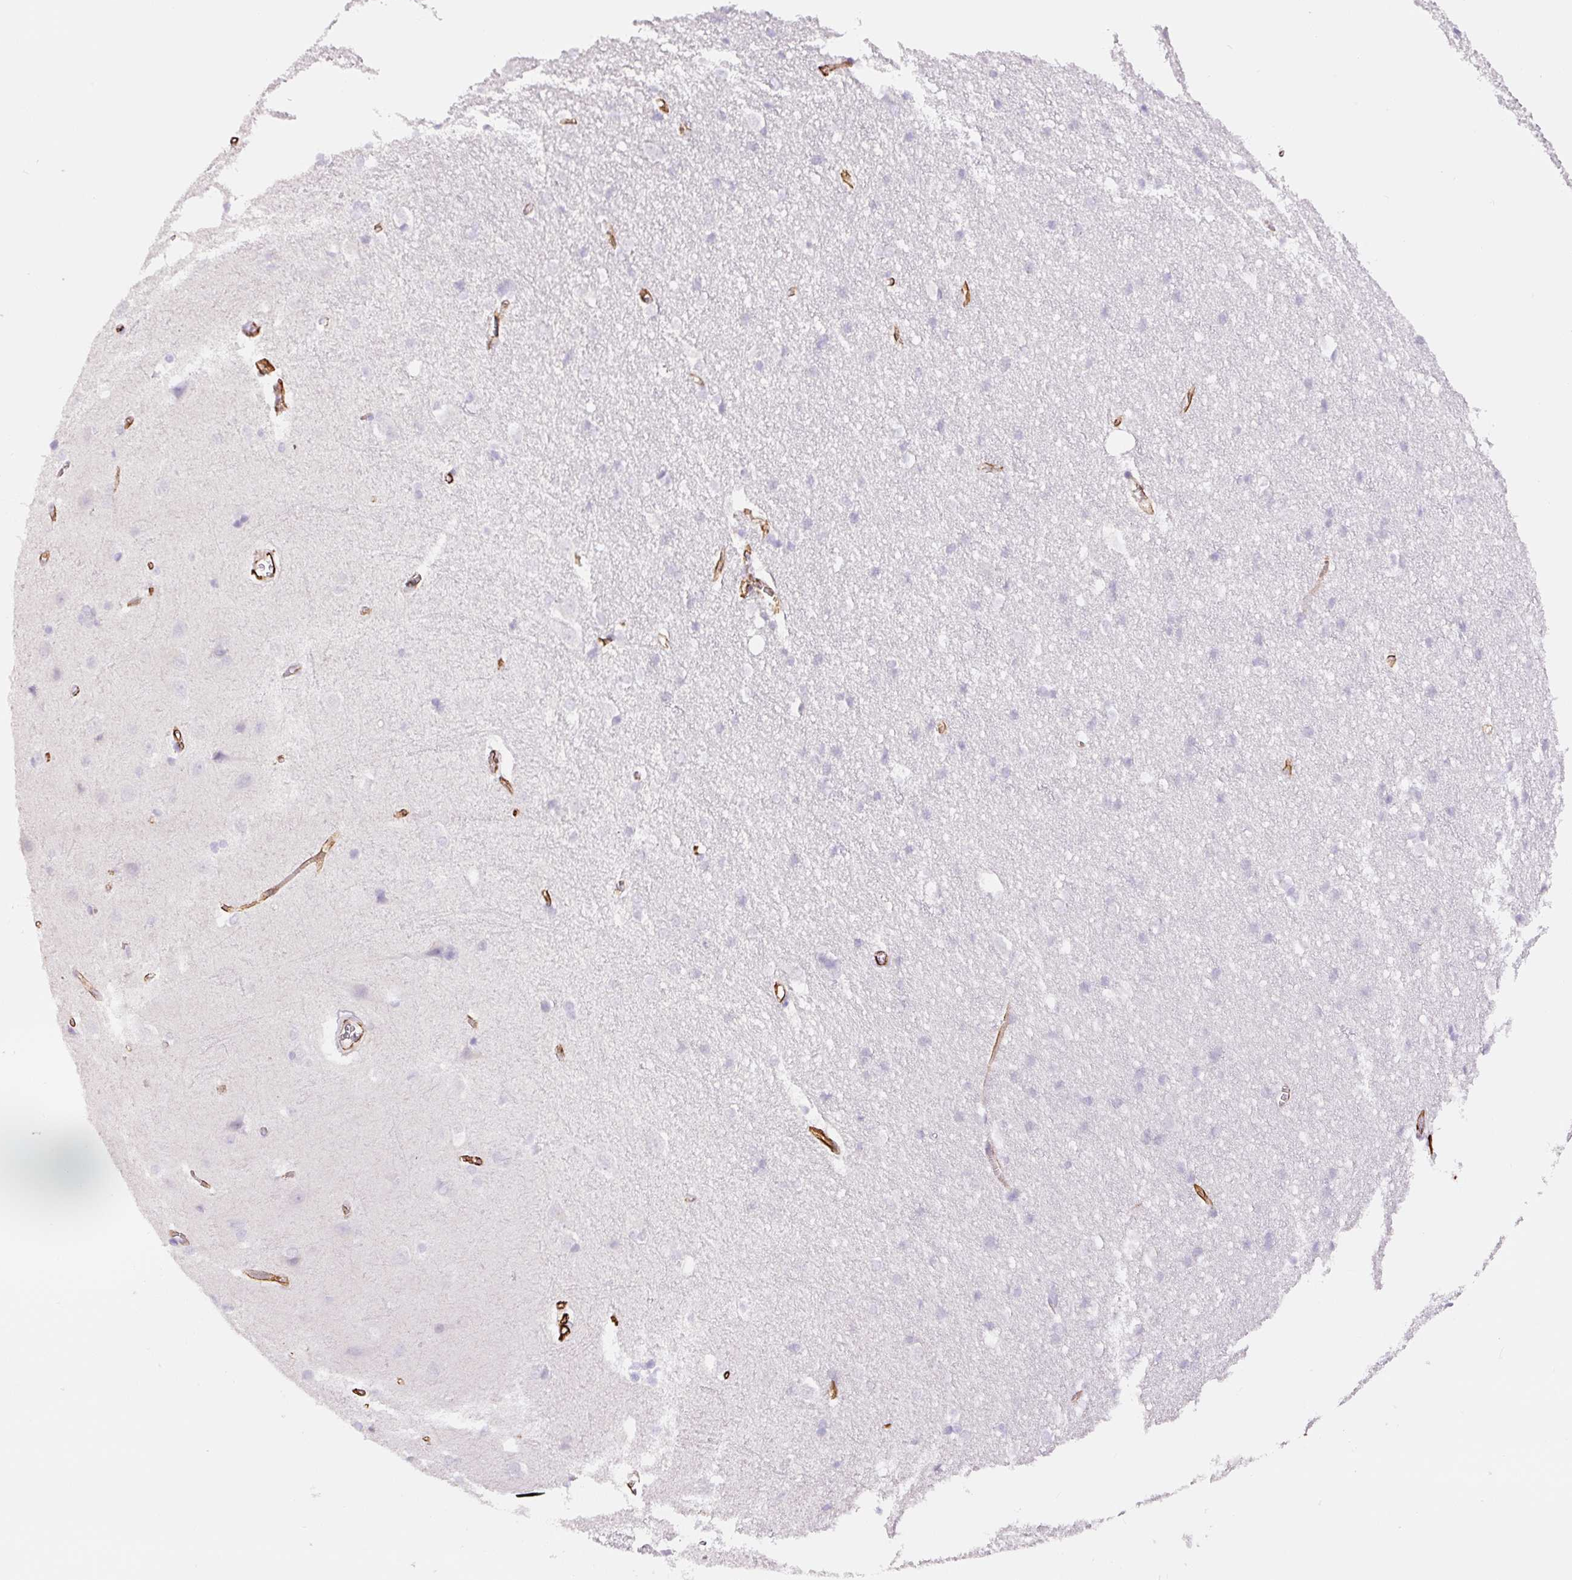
{"staining": {"intensity": "strong", "quantity": ">75%", "location": "cytoplasmic/membranous"}, "tissue": "cerebral cortex", "cell_type": "Endothelial cells", "image_type": "normal", "snomed": [{"axis": "morphology", "description": "Normal tissue, NOS"}, {"axis": "topography", "description": "Cerebral cortex"}], "caption": "Immunohistochemistry (IHC) micrograph of benign cerebral cortex stained for a protein (brown), which shows high levels of strong cytoplasmic/membranous staining in approximately >75% of endothelial cells.", "gene": "NES", "patient": {"sex": "male", "age": 37}}